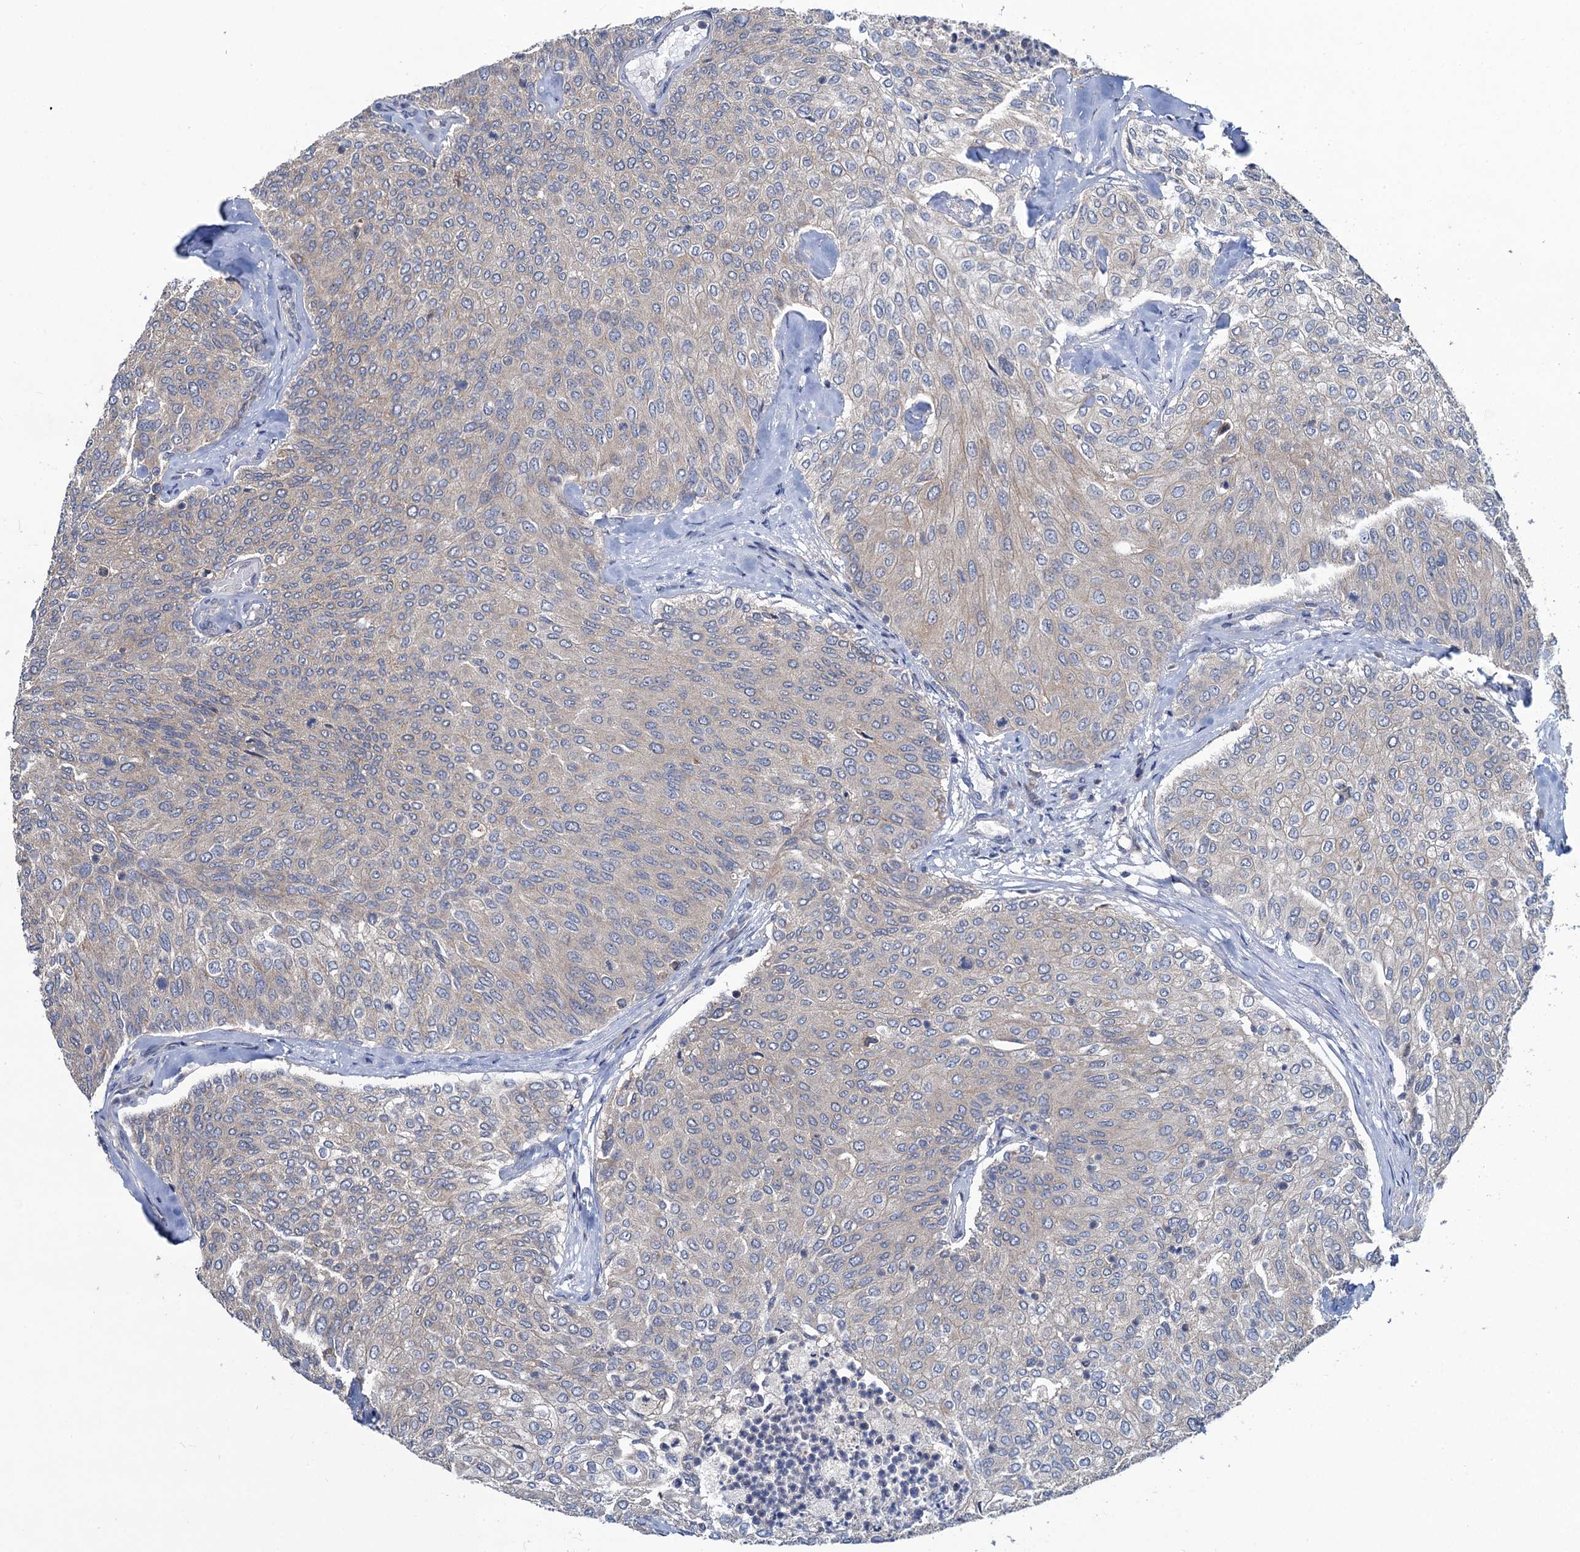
{"staining": {"intensity": "weak", "quantity": "<25%", "location": "cytoplasmic/membranous"}, "tissue": "urothelial cancer", "cell_type": "Tumor cells", "image_type": "cancer", "snomed": [{"axis": "morphology", "description": "Urothelial carcinoma, Low grade"}, {"axis": "topography", "description": "Urinary bladder"}], "caption": "High power microscopy photomicrograph of an IHC histopathology image of low-grade urothelial carcinoma, revealing no significant positivity in tumor cells.", "gene": "SNAP29", "patient": {"sex": "female", "age": 79}}